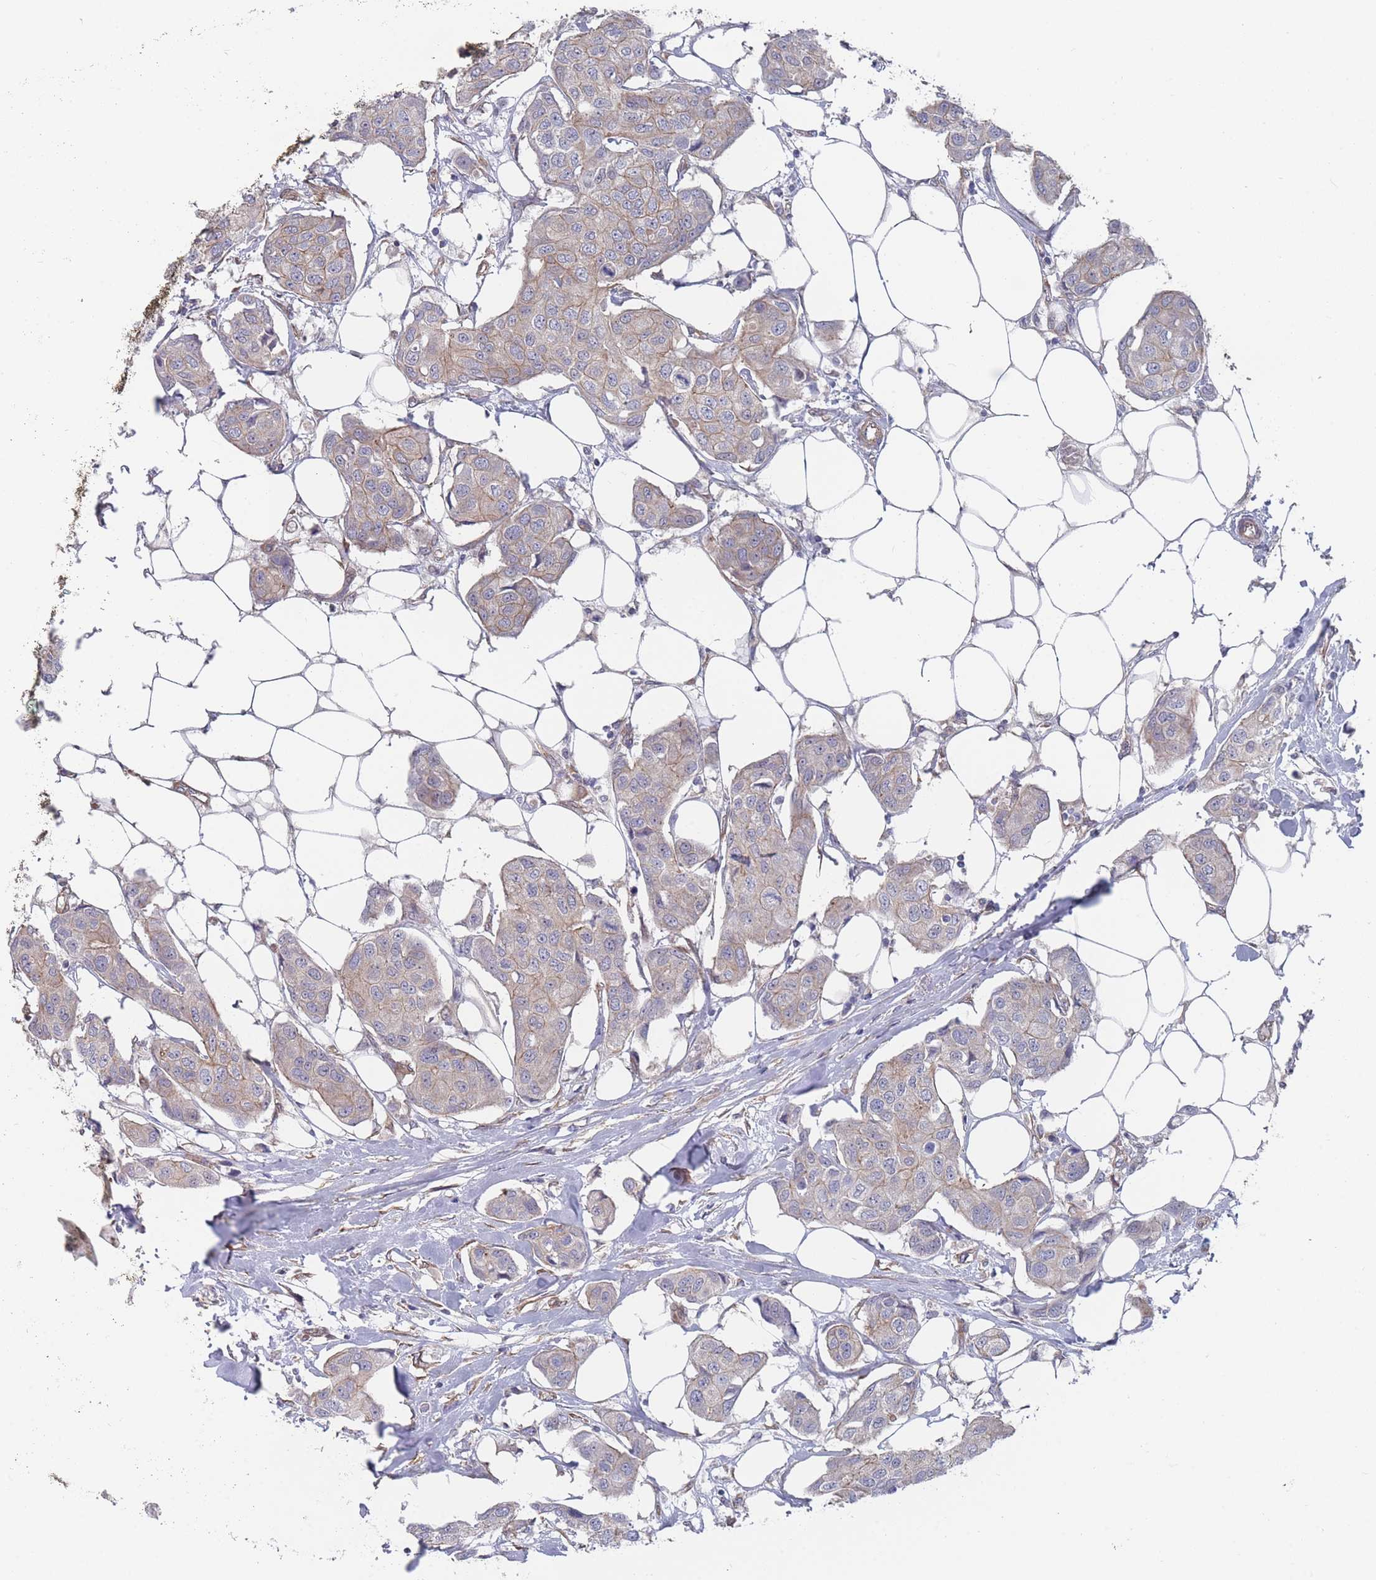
{"staining": {"intensity": "weak", "quantity": "<25%", "location": "cytoplasmic/membranous"}, "tissue": "breast cancer", "cell_type": "Tumor cells", "image_type": "cancer", "snomed": [{"axis": "morphology", "description": "Duct carcinoma"}, {"axis": "topography", "description": "Breast"}, {"axis": "topography", "description": "Lymph node"}], "caption": "Immunohistochemistry (IHC) image of neoplastic tissue: human breast cancer (infiltrating ductal carcinoma) stained with DAB shows no significant protein positivity in tumor cells.", "gene": "SLC1A6", "patient": {"sex": "female", "age": 80}}